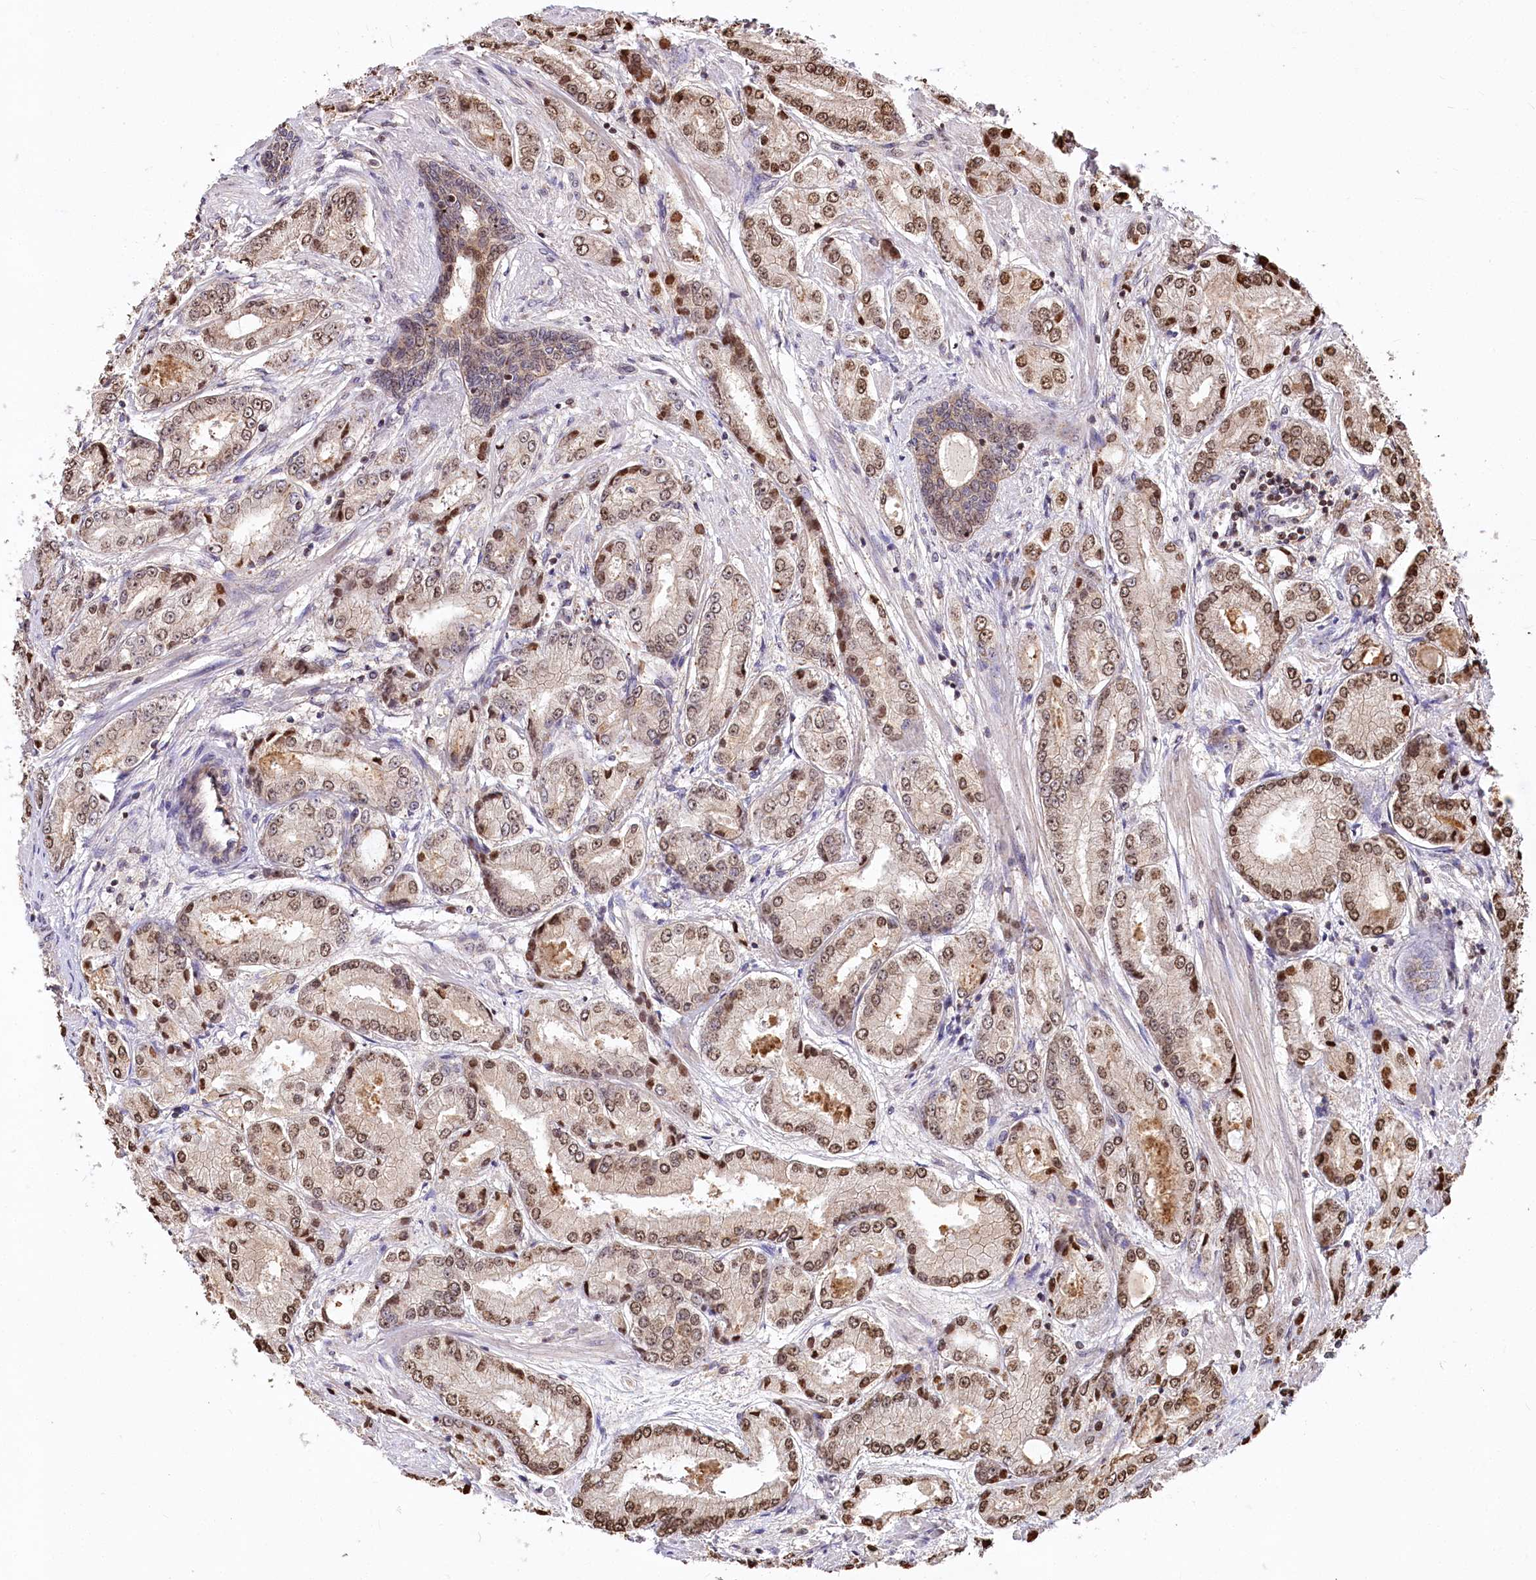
{"staining": {"intensity": "moderate", "quantity": "25%-75%", "location": "nuclear"}, "tissue": "prostate cancer", "cell_type": "Tumor cells", "image_type": "cancer", "snomed": [{"axis": "morphology", "description": "Adenocarcinoma, High grade"}, {"axis": "topography", "description": "Prostate"}], "caption": "Prostate cancer was stained to show a protein in brown. There is medium levels of moderate nuclear expression in approximately 25%-75% of tumor cells. (DAB (3,3'-diaminobenzidine) IHC with brightfield microscopy, high magnification).", "gene": "ZFYVE27", "patient": {"sex": "male", "age": 59}}